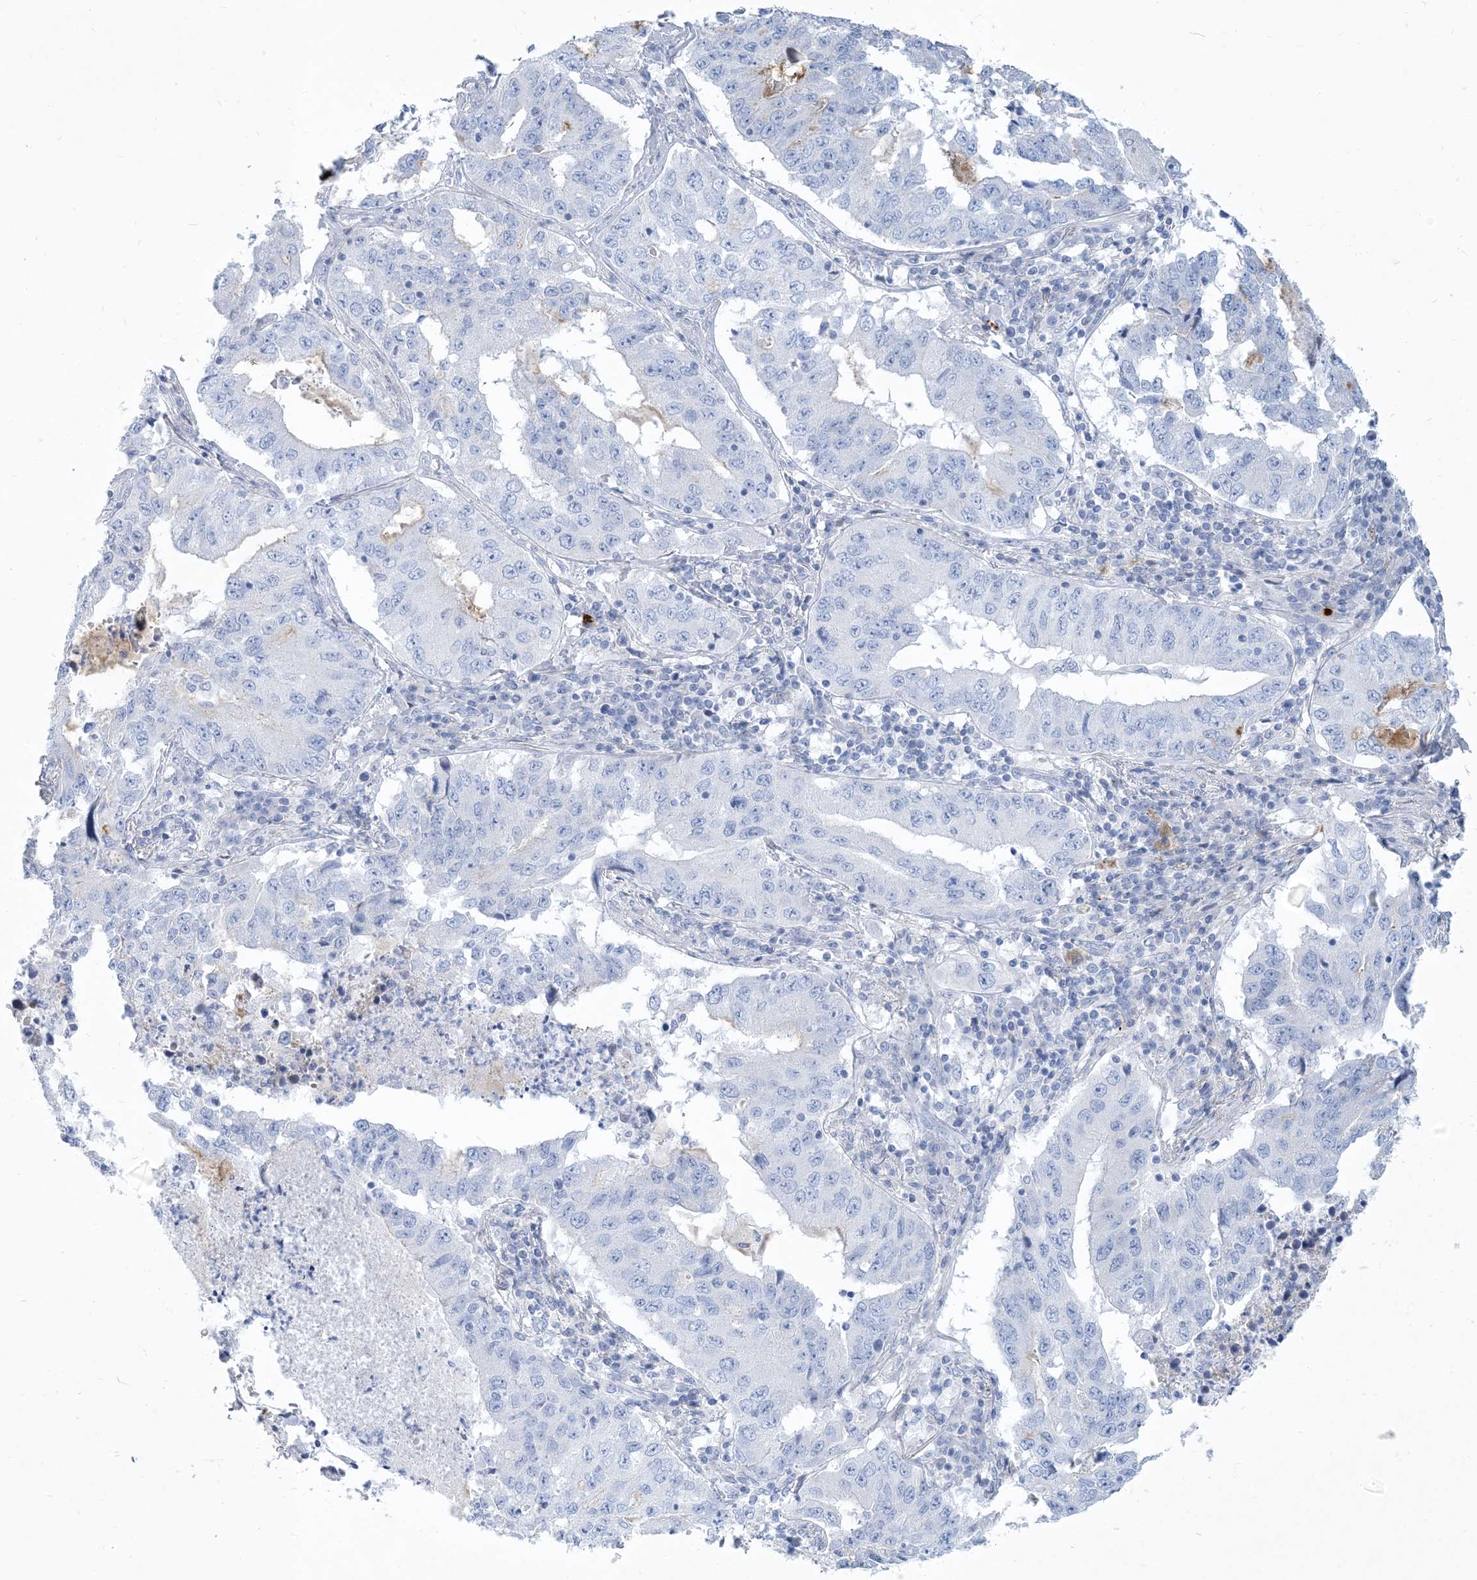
{"staining": {"intensity": "negative", "quantity": "none", "location": "none"}, "tissue": "lung cancer", "cell_type": "Tumor cells", "image_type": "cancer", "snomed": [{"axis": "morphology", "description": "Adenocarcinoma, NOS"}, {"axis": "topography", "description": "Lung"}], "caption": "Photomicrograph shows no significant protein positivity in tumor cells of lung cancer. (DAB immunohistochemistry (IHC) with hematoxylin counter stain).", "gene": "MOXD1", "patient": {"sex": "female", "age": 51}}